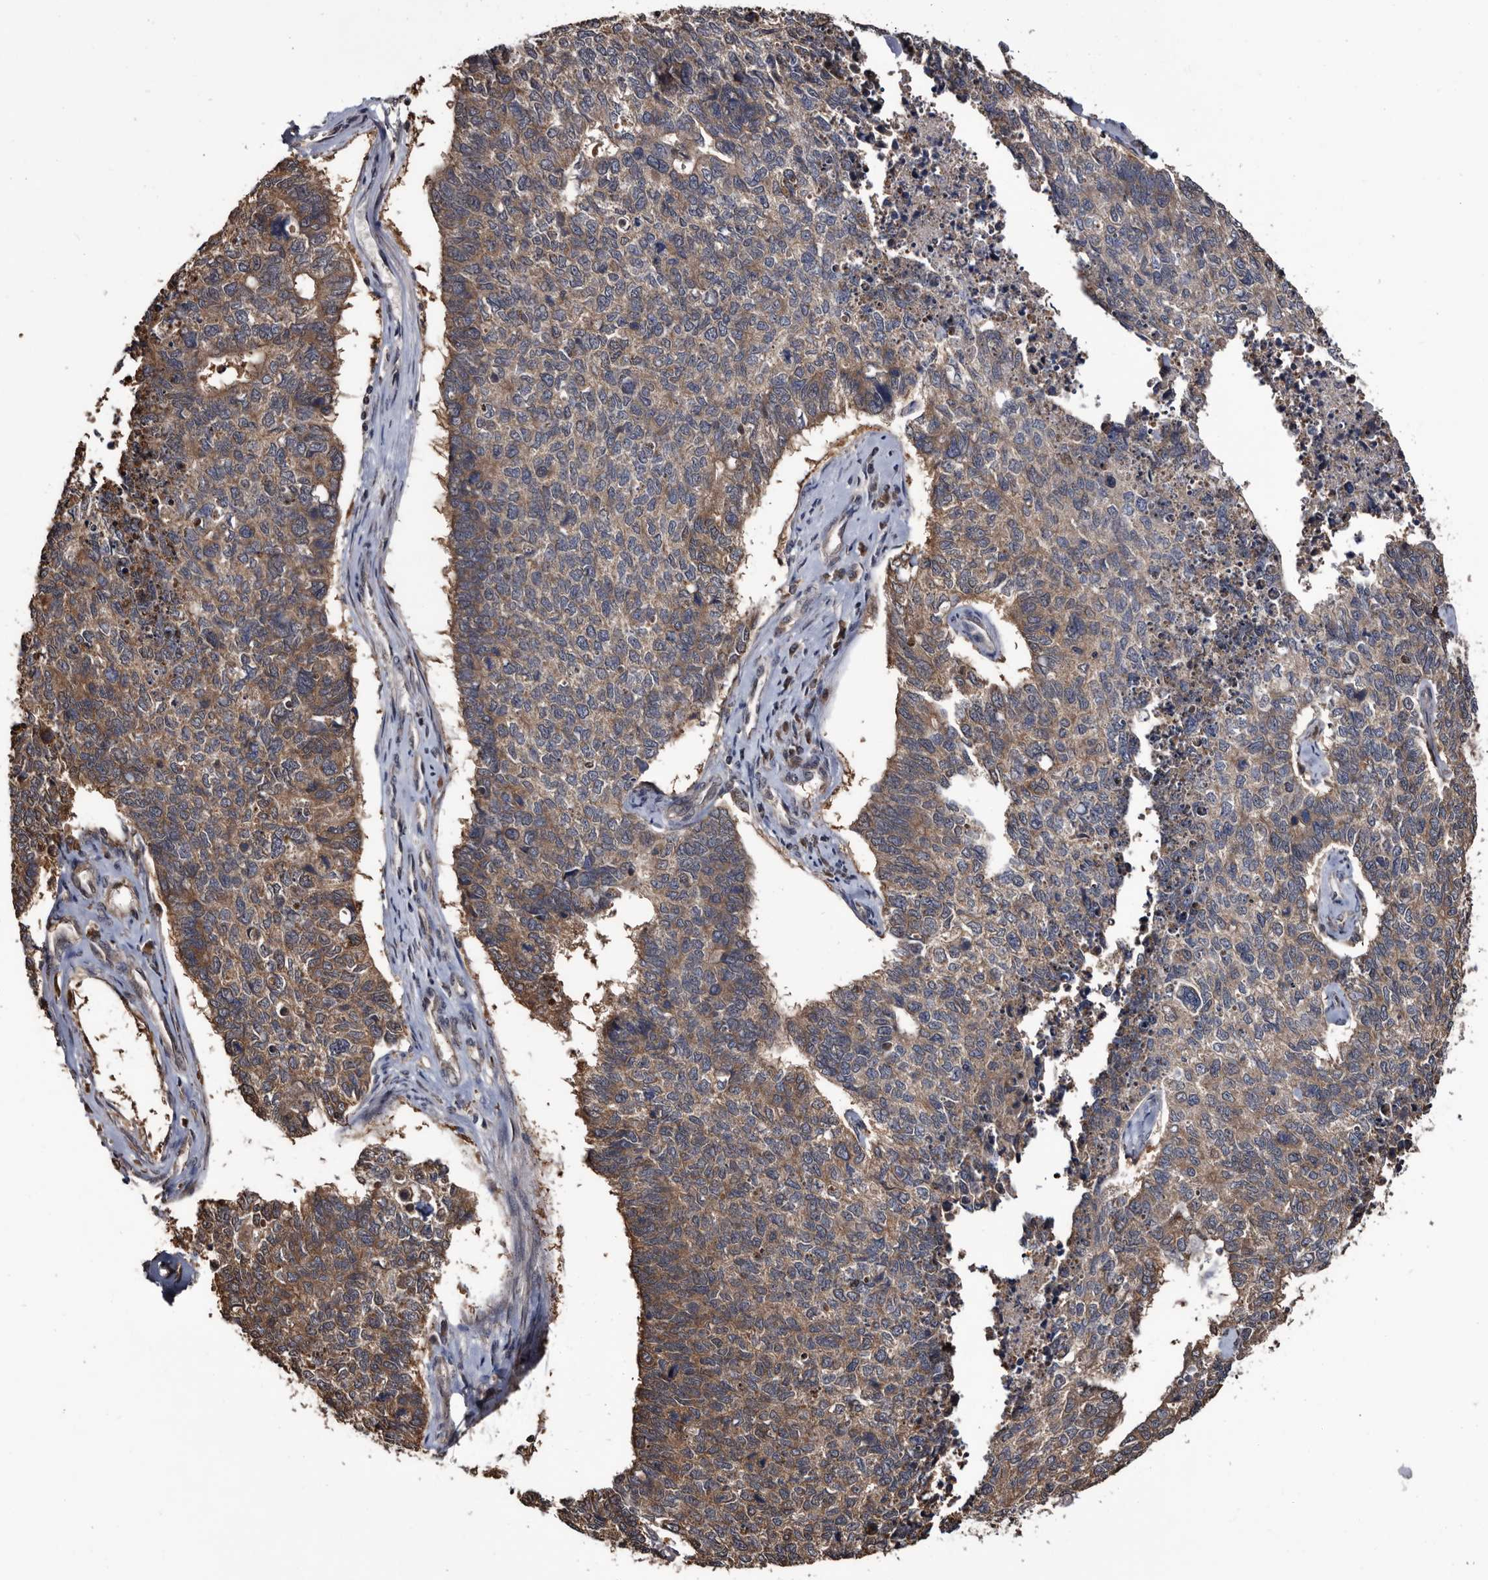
{"staining": {"intensity": "moderate", "quantity": ">75%", "location": "cytoplasmic/membranous"}, "tissue": "cervical cancer", "cell_type": "Tumor cells", "image_type": "cancer", "snomed": [{"axis": "morphology", "description": "Squamous cell carcinoma, NOS"}, {"axis": "topography", "description": "Cervix"}], "caption": "High-magnification brightfield microscopy of cervical cancer stained with DAB (3,3'-diaminobenzidine) (brown) and counterstained with hematoxylin (blue). tumor cells exhibit moderate cytoplasmic/membranous expression is appreciated in about>75% of cells.", "gene": "TTI2", "patient": {"sex": "female", "age": 63}}